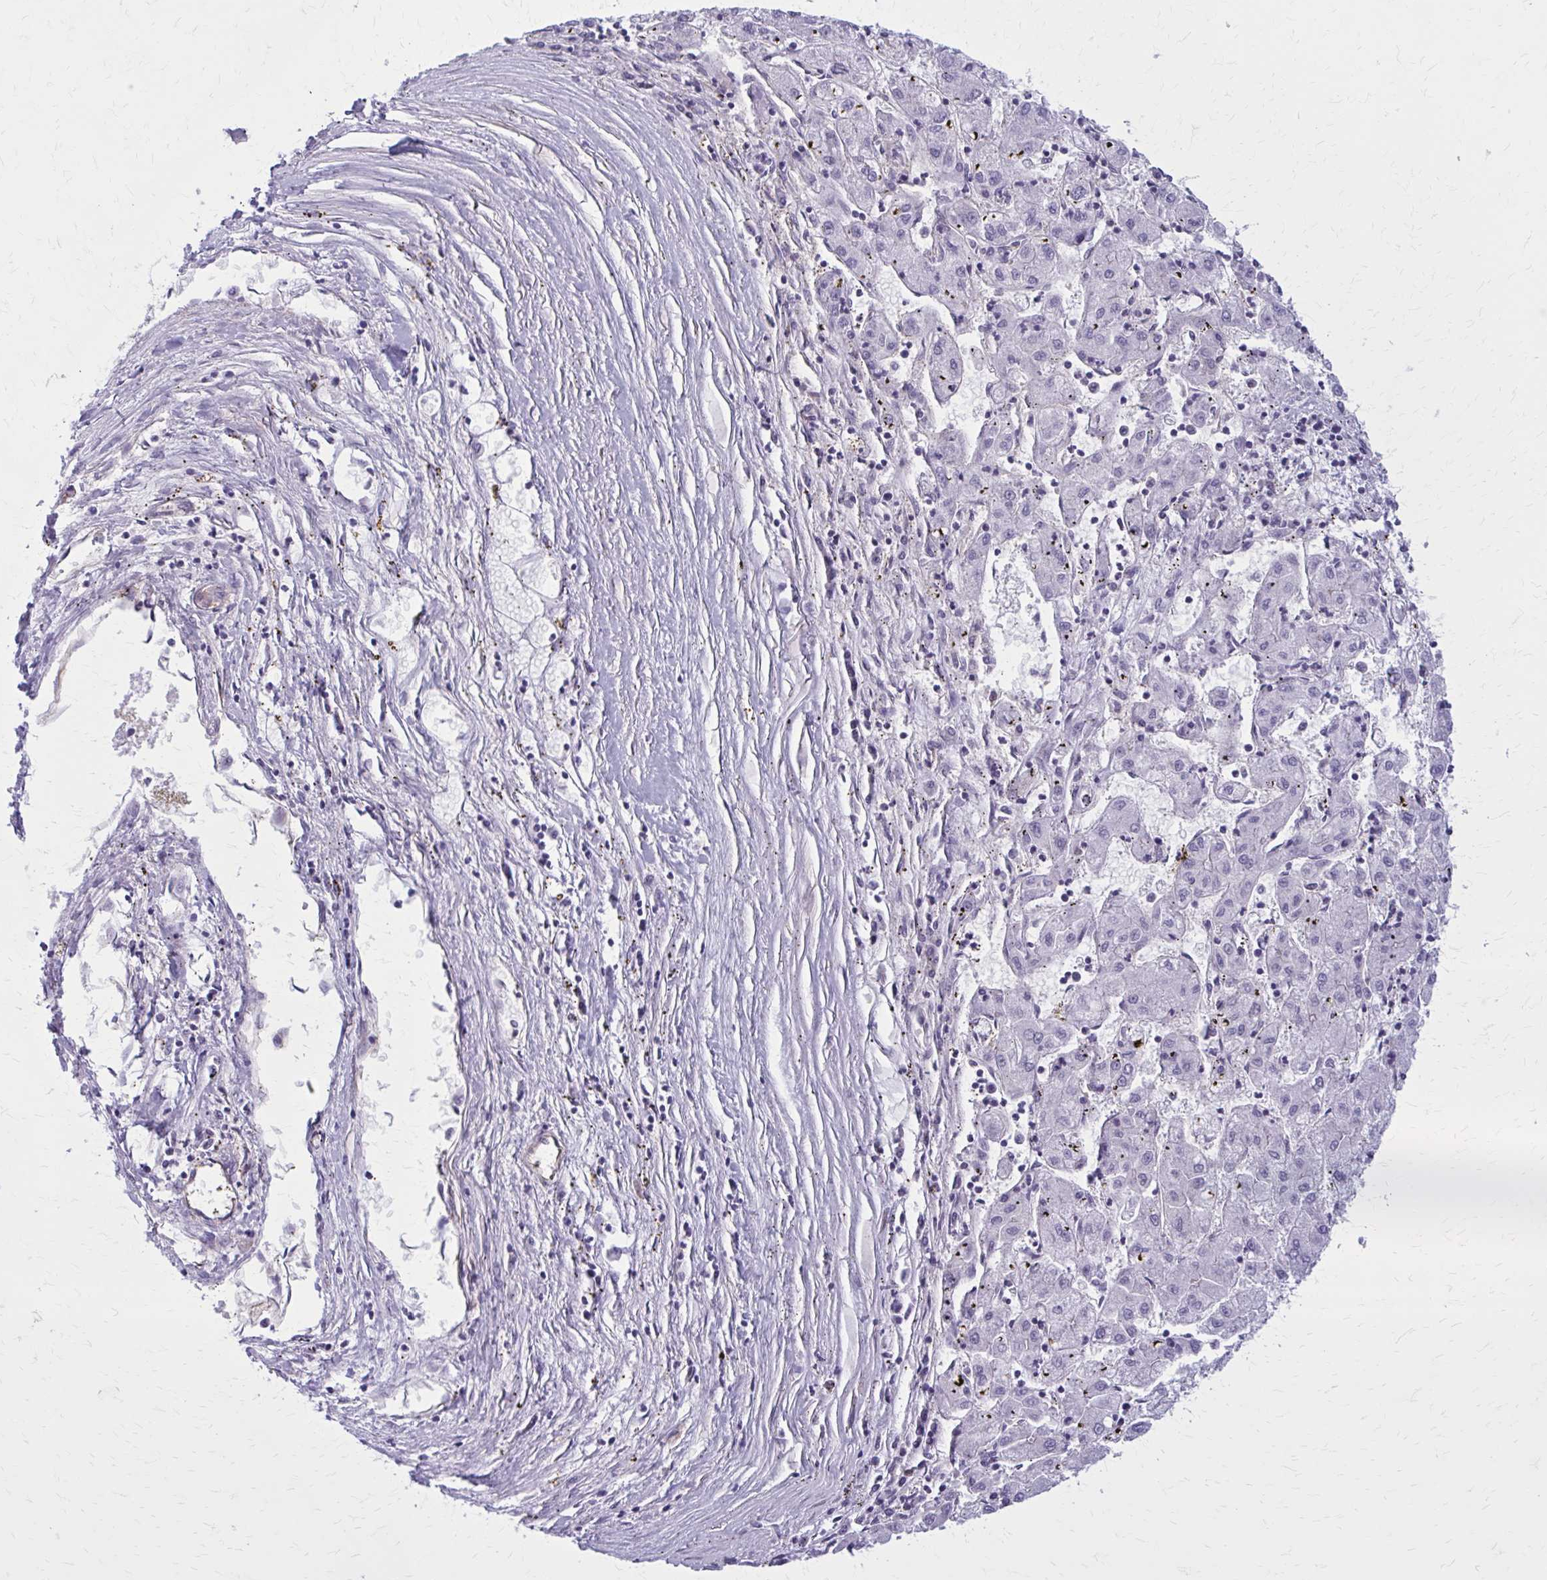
{"staining": {"intensity": "negative", "quantity": "none", "location": "none"}, "tissue": "liver cancer", "cell_type": "Tumor cells", "image_type": "cancer", "snomed": [{"axis": "morphology", "description": "Carcinoma, Hepatocellular, NOS"}, {"axis": "topography", "description": "Liver"}], "caption": "Human liver cancer stained for a protein using immunohistochemistry (IHC) exhibits no staining in tumor cells.", "gene": "ZDHHC7", "patient": {"sex": "male", "age": 72}}